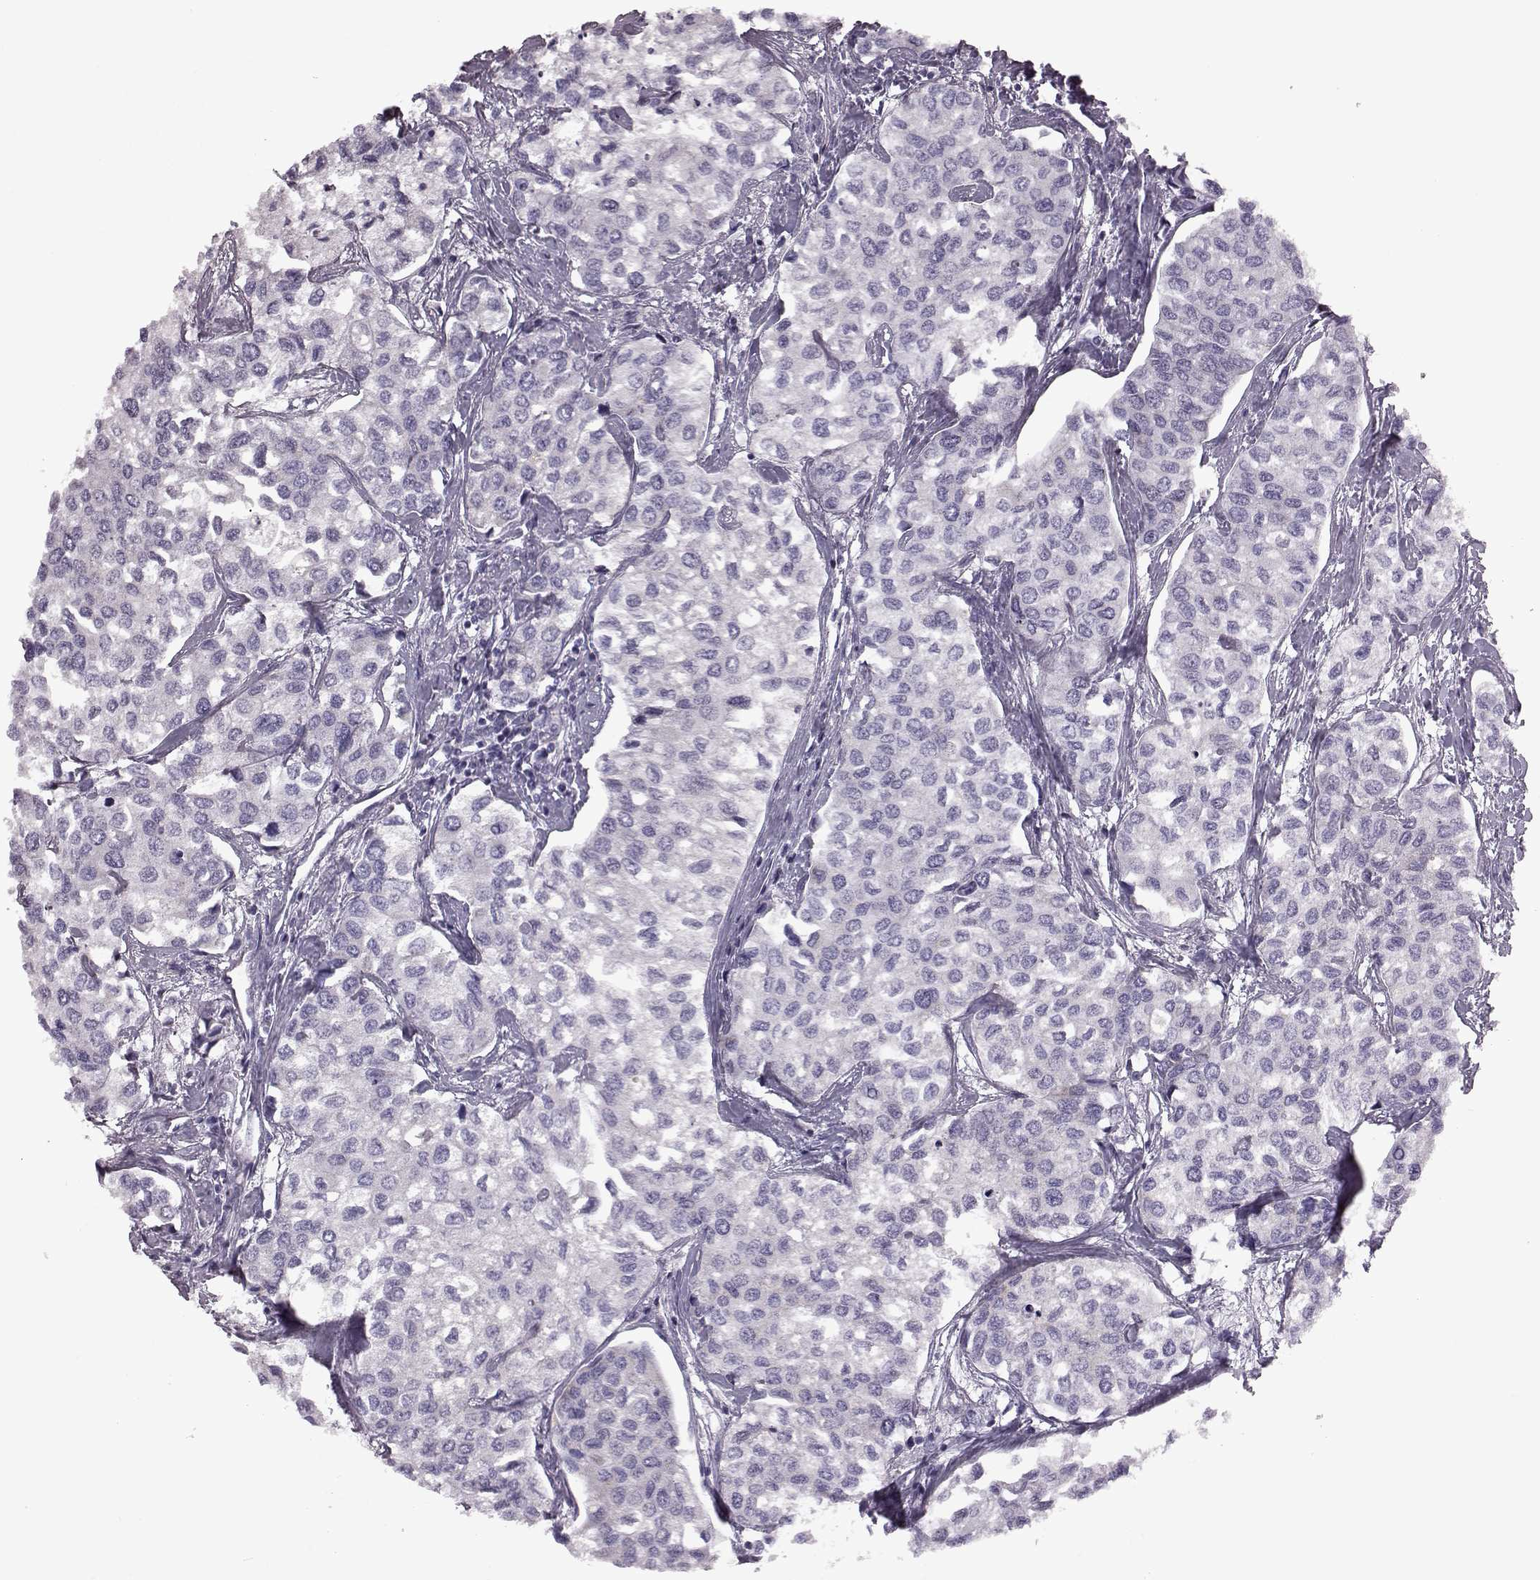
{"staining": {"intensity": "negative", "quantity": "none", "location": "none"}, "tissue": "urothelial cancer", "cell_type": "Tumor cells", "image_type": "cancer", "snomed": [{"axis": "morphology", "description": "Urothelial carcinoma, High grade"}, {"axis": "topography", "description": "Urinary bladder"}], "caption": "IHC of urothelial cancer shows no staining in tumor cells.", "gene": "RIMS2", "patient": {"sex": "male", "age": 73}}